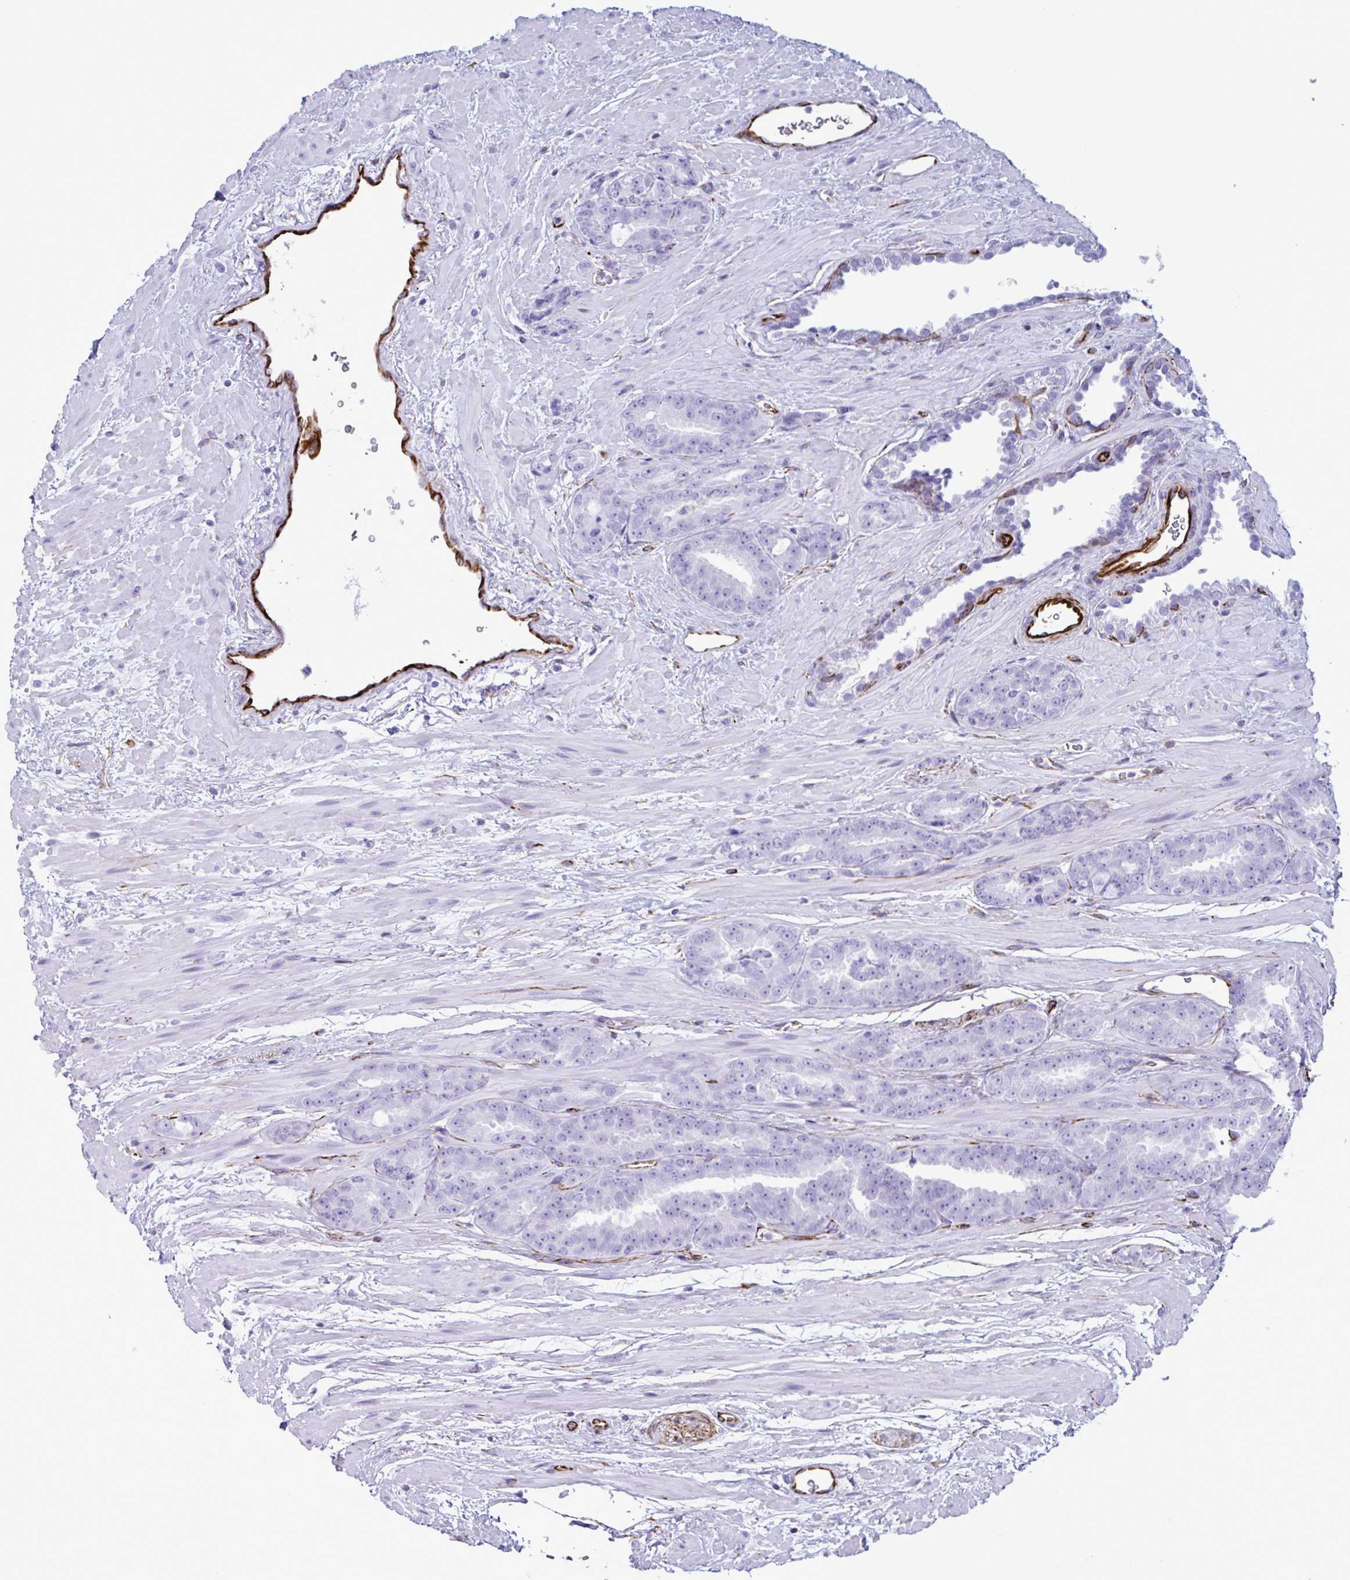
{"staining": {"intensity": "negative", "quantity": "none", "location": "none"}, "tissue": "prostate cancer", "cell_type": "Tumor cells", "image_type": "cancer", "snomed": [{"axis": "morphology", "description": "Adenocarcinoma, High grade"}, {"axis": "topography", "description": "Prostate"}], "caption": "High magnification brightfield microscopy of prostate cancer (adenocarcinoma (high-grade)) stained with DAB (brown) and counterstained with hematoxylin (blue): tumor cells show no significant positivity.", "gene": "SMAD5", "patient": {"sex": "male", "age": 72}}